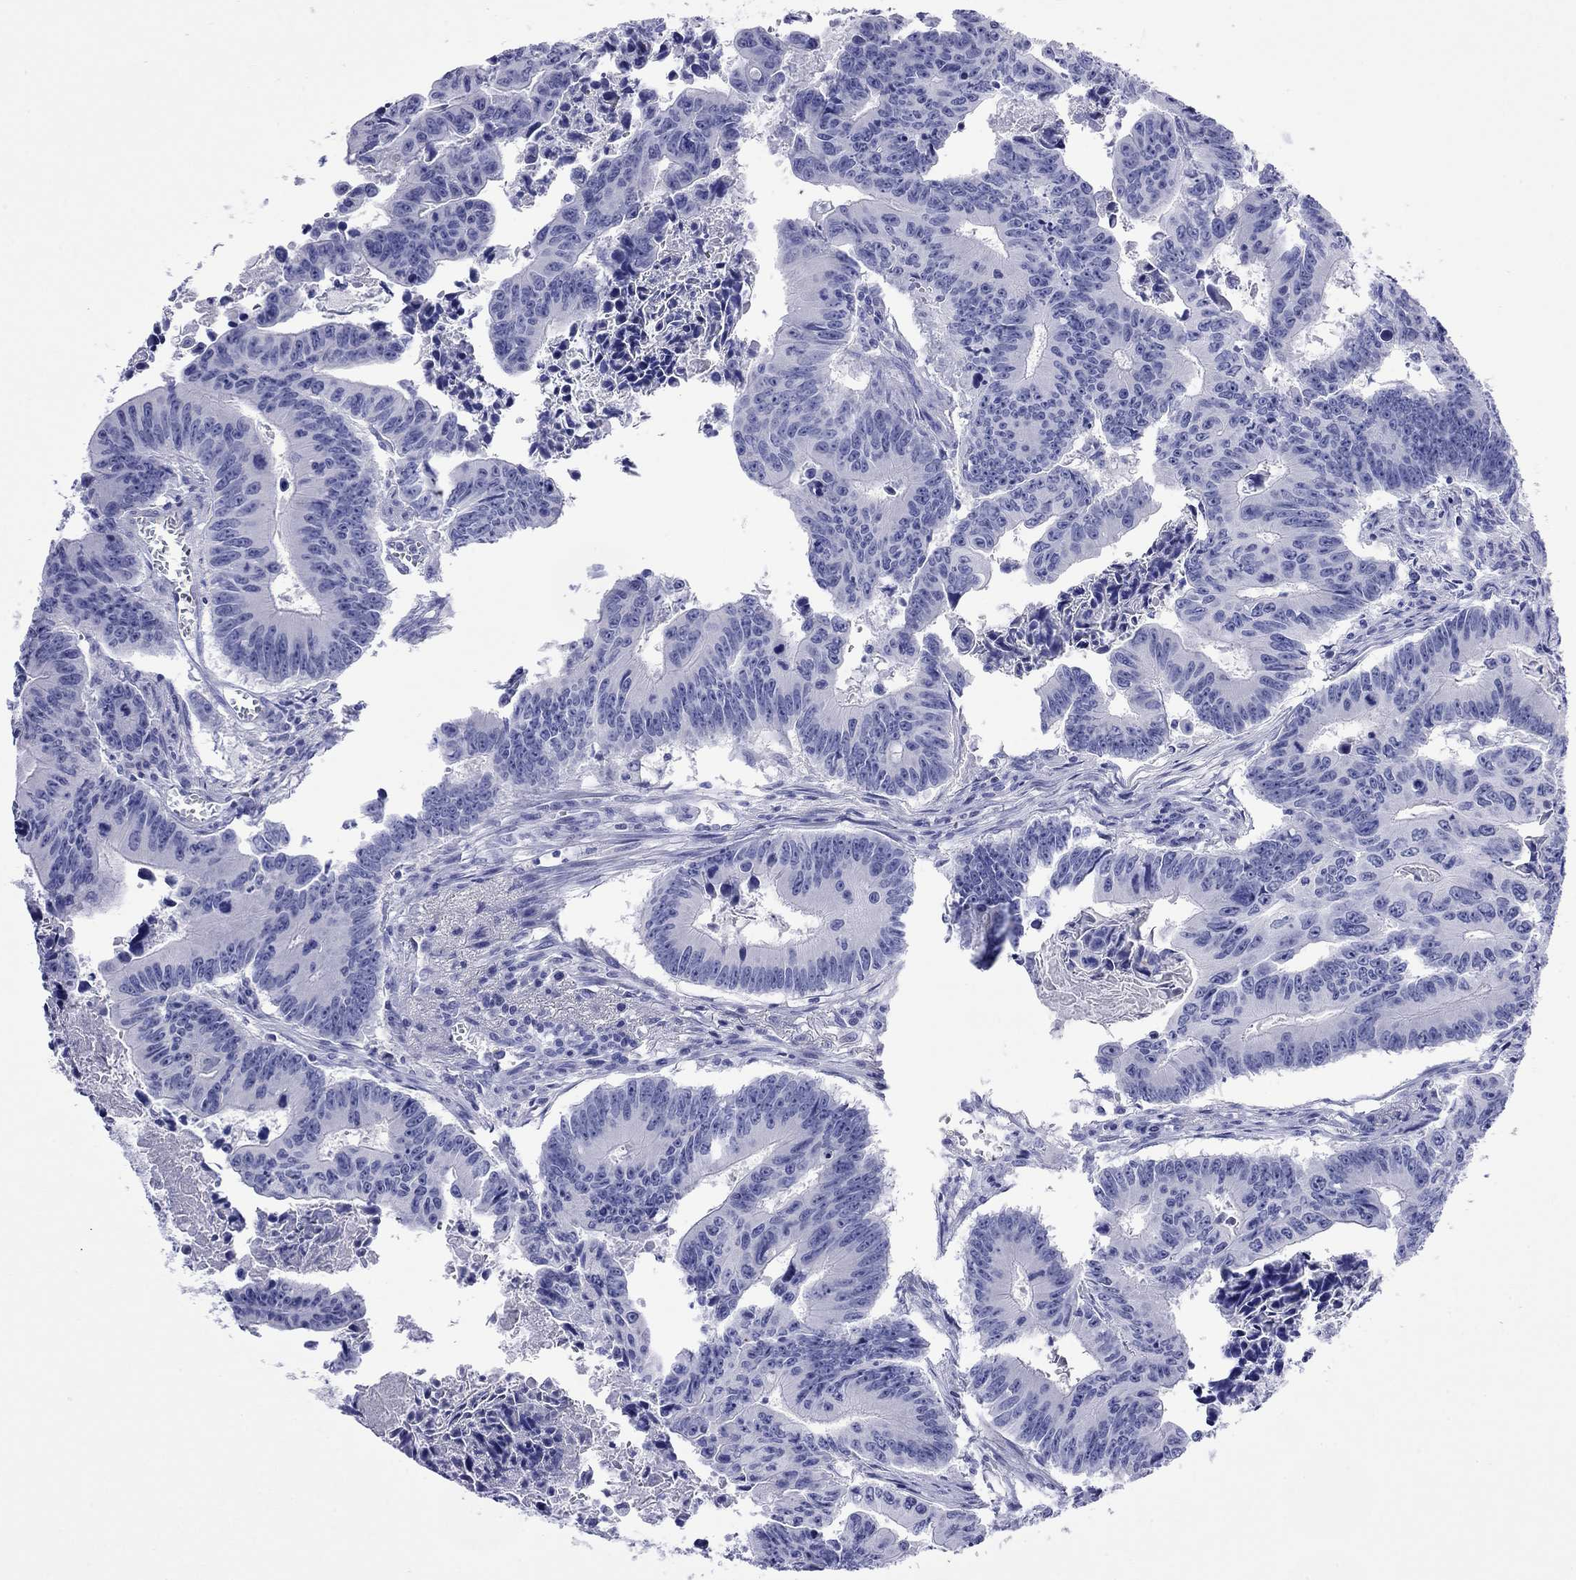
{"staining": {"intensity": "negative", "quantity": "none", "location": "none"}, "tissue": "colorectal cancer", "cell_type": "Tumor cells", "image_type": "cancer", "snomed": [{"axis": "morphology", "description": "Adenocarcinoma, NOS"}, {"axis": "topography", "description": "Colon"}], "caption": "An image of colorectal cancer stained for a protein reveals no brown staining in tumor cells.", "gene": "FIGLA", "patient": {"sex": "female", "age": 87}}